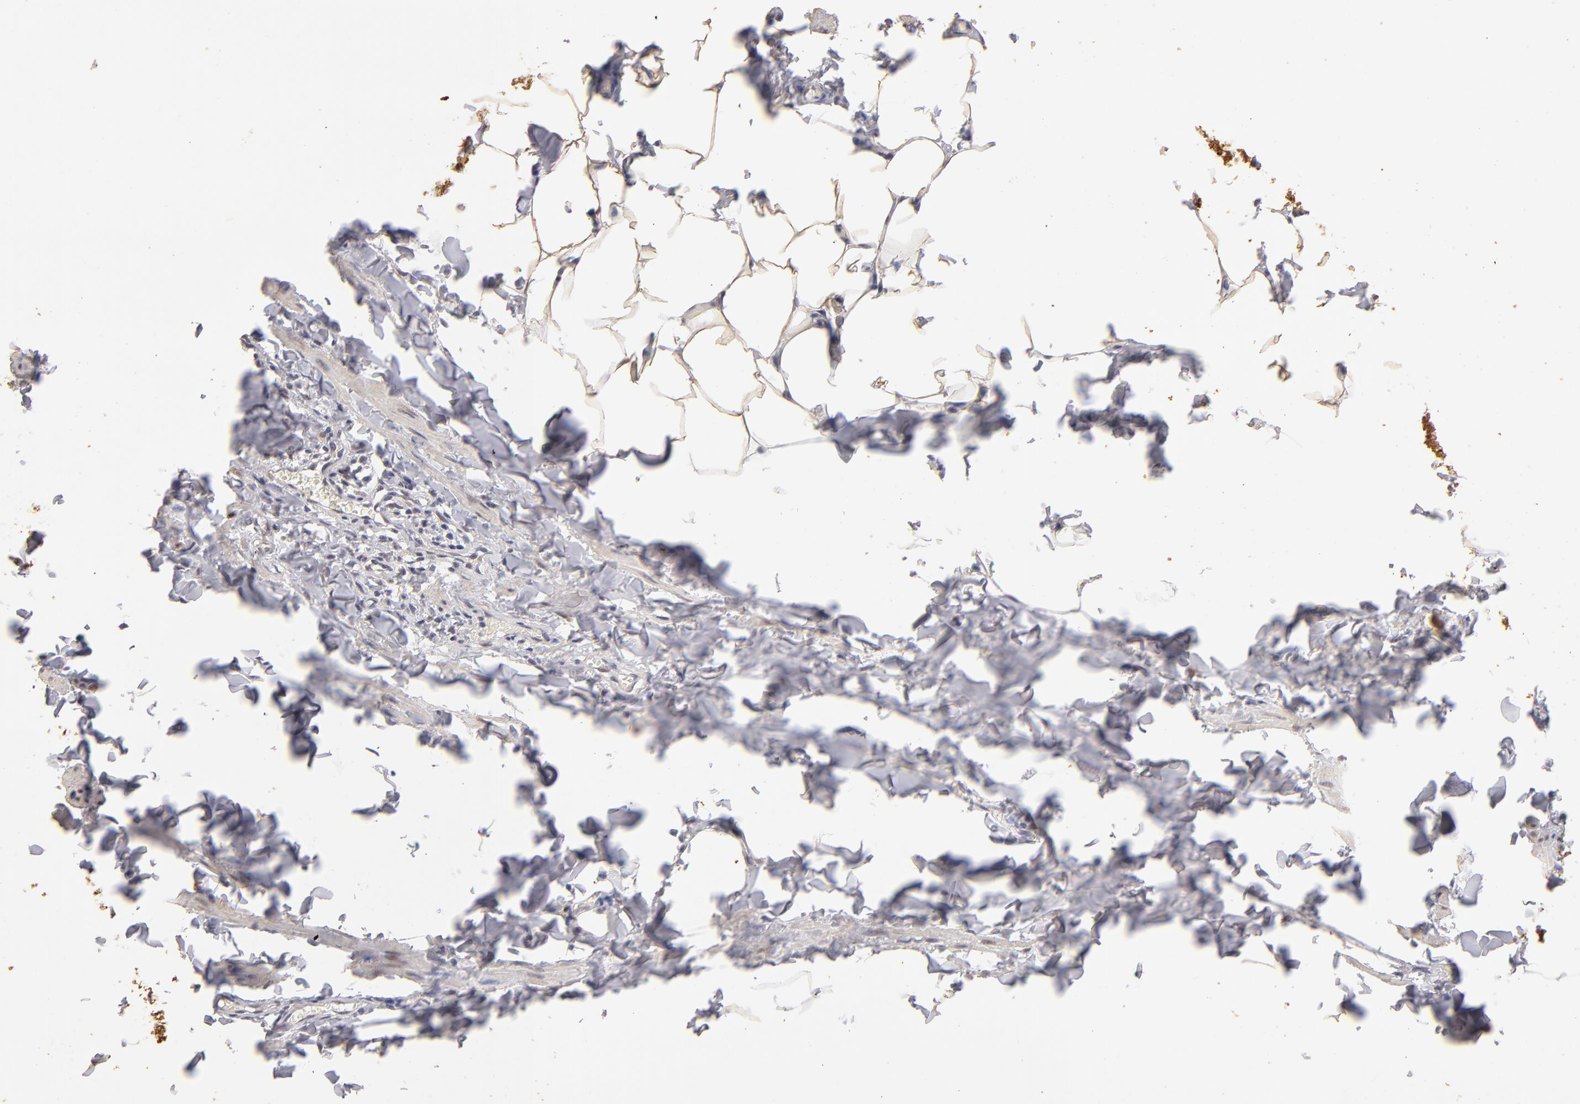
{"staining": {"intensity": "moderate", "quantity": ">75%", "location": "cytoplasmic/membranous,nuclear"}, "tissue": "adipose tissue", "cell_type": "Adipocytes", "image_type": "normal", "snomed": [{"axis": "morphology", "description": "Normal tissue, NOS"}, {"axis": "topography", "description": "Vascular tissue"}], "caption": "Immunohistochemistry staining of unremarkable adipose tissue, which exhibits medium levels of moderate cytoplasmic/membranous,nuclear staining in about >75% of adipocytes indicating moderate cytoplasmic/membranous,nuclear protein positivity. The staining was performed using DAB (3,3'-diaminobenzidine) (brown) for protein detection and nuclei were counterstained in hematoxylin (blue).", "gene": "CLOCK", "patient": {"sex": "male", "age": 41}}